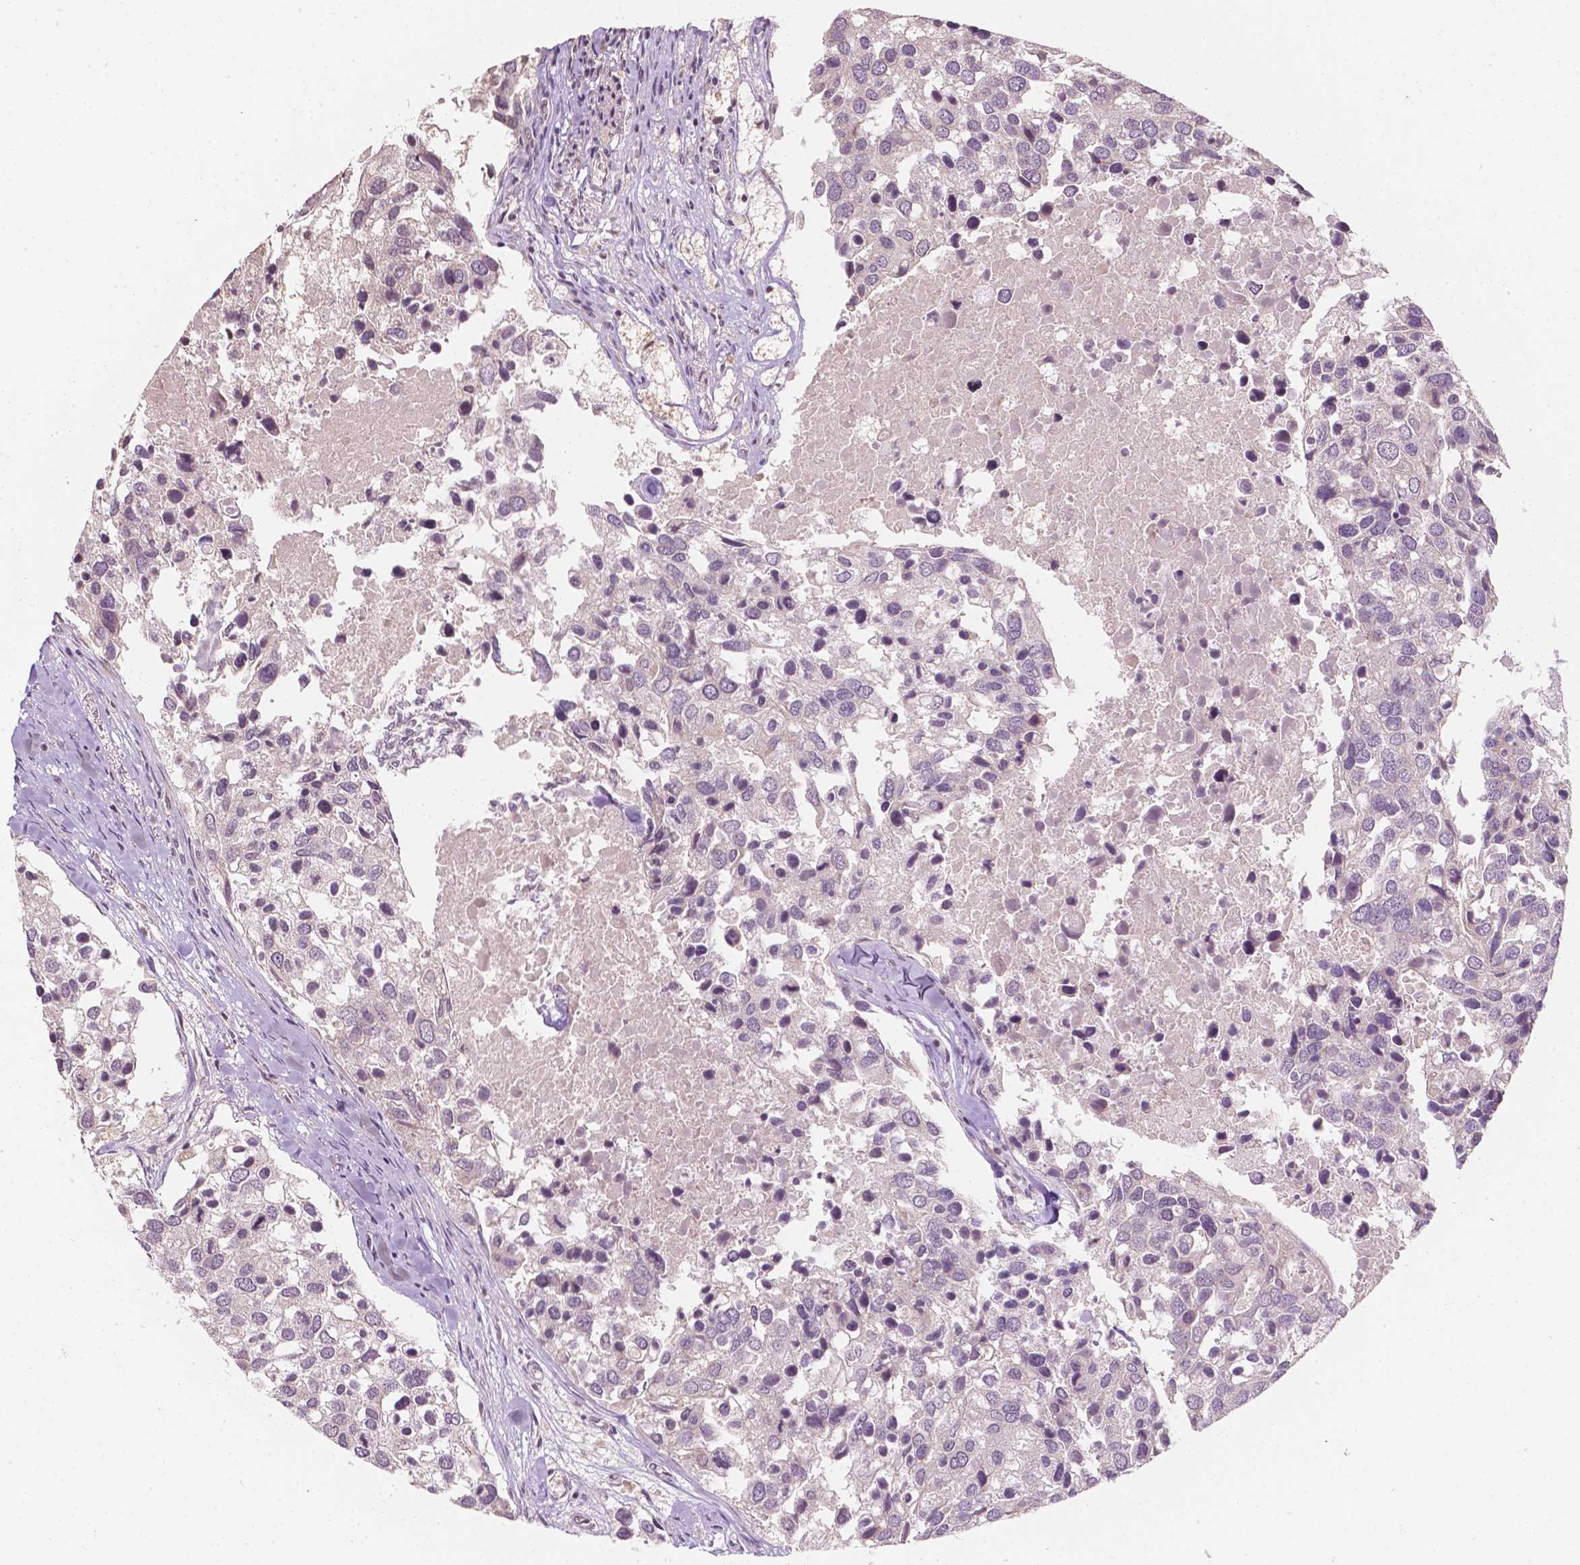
{"staining": {"intensity": "negative", "quantity": "none", "location": "none"}, "tissue": "breast cancer", "cell_type": "Tumor cells", "image_type": "cancer", "snomed": [{"axis": "morphology", "description": "Duct carcinoma"}, {"axis": "topography", "description": "Breast"}], "caption": "DAB (3,3'-diaminobenzidine) immunohistochemical staining of breast cancer (intraductal carcinoma) reveals no significant staining in tumor cells.", "gene": "NOS1AP", "patient": {"sex": "female", "age": 83}}